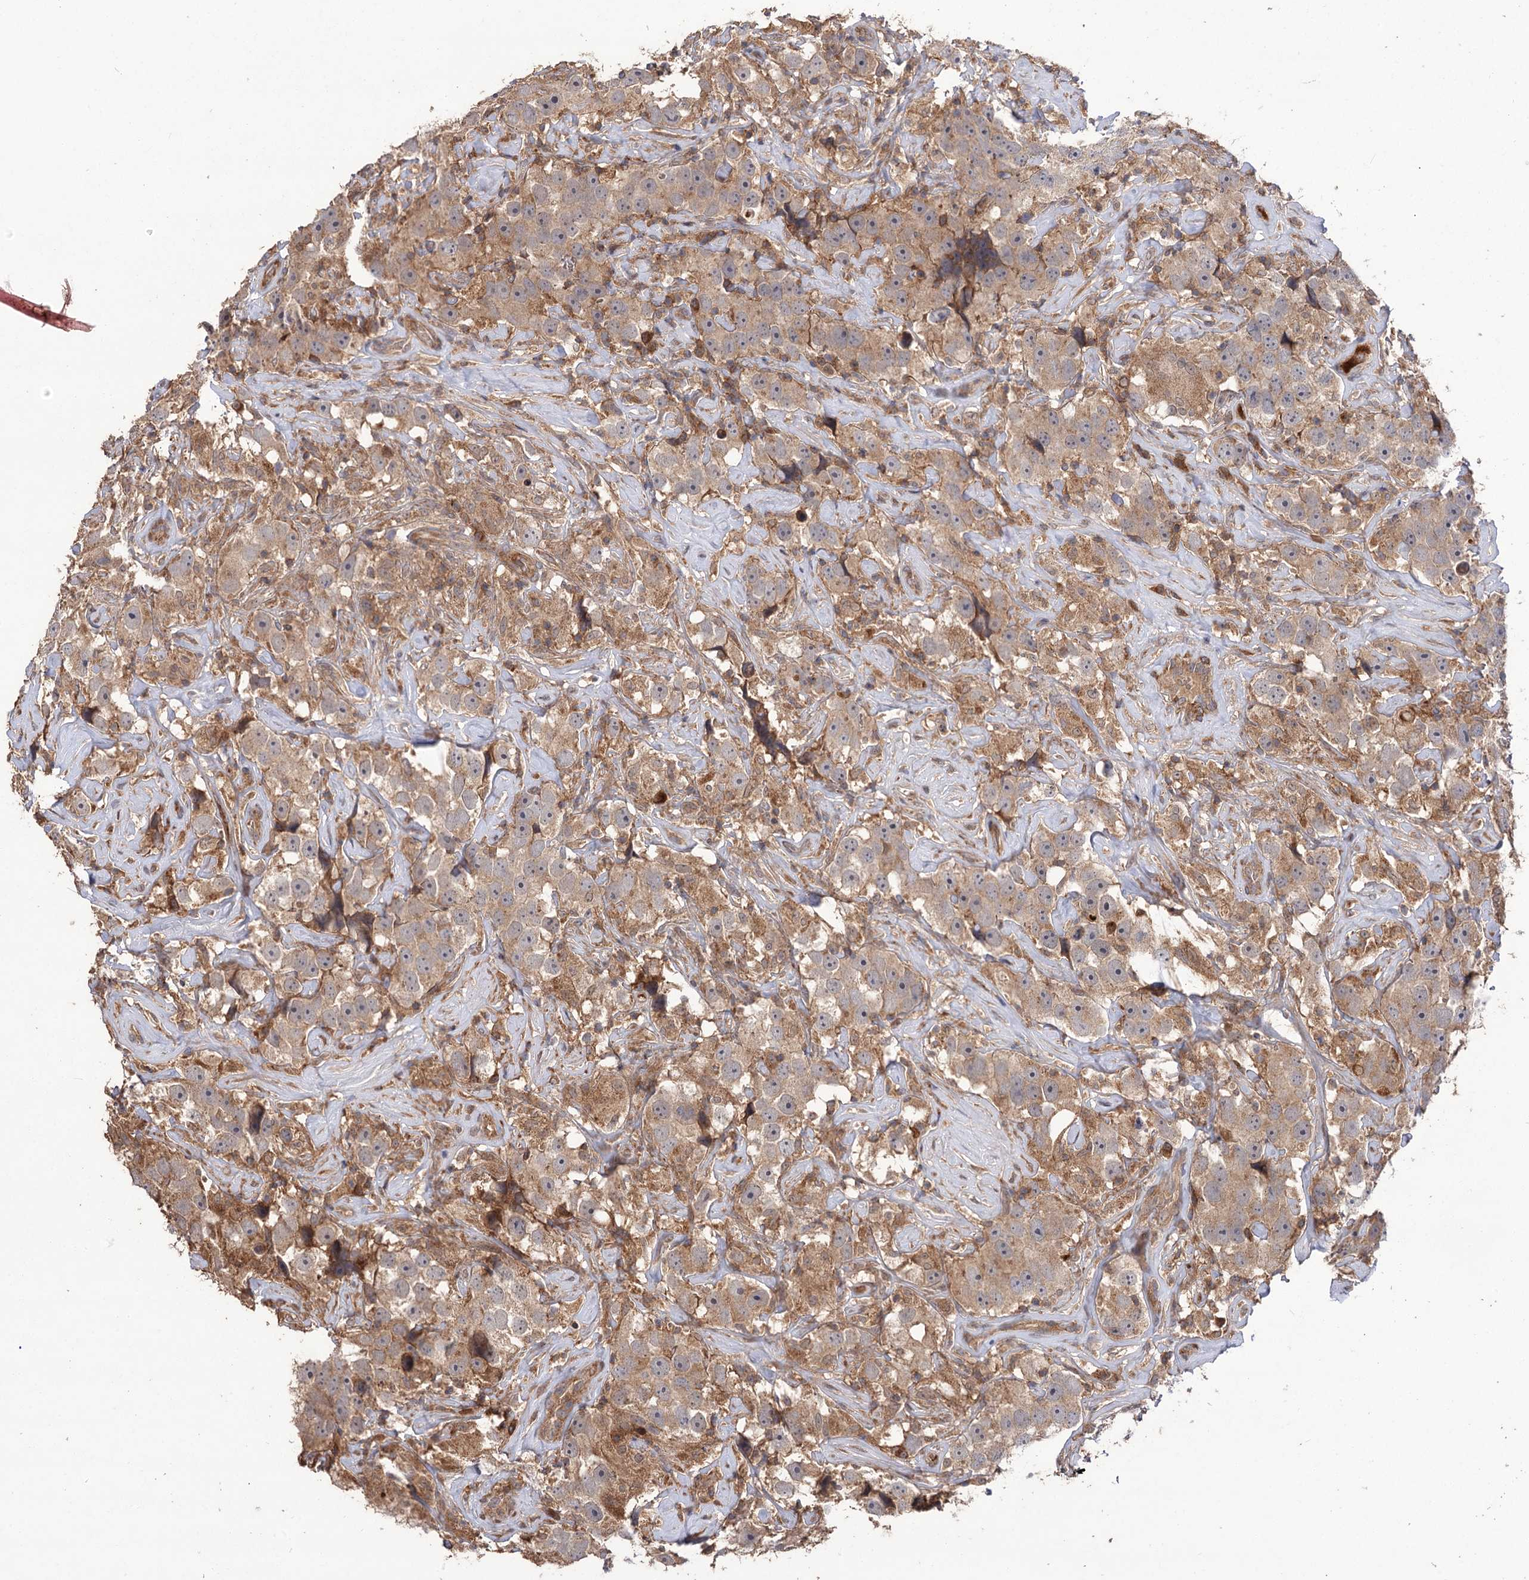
{"staining": {"intensity": "weak", "quantity": ">75%", "location": "cytoplasmic/membranous"}, "tissue": "testis cancer", "cell_type": "Tumor cells", "image_type": "cancer", "snomed": [{"axis": "morphology", "description": "Seminoma, NOS"}, {"axis": "topography", "description": "Testis"}], "caption": "Brown immunohistochemical staining in testis seminoma reveals weak cytoplasmic/membranous staining in about >75% of tumor cells.", "gene": "FBXW8", "patient": {"sex": "male", "age": 49}}